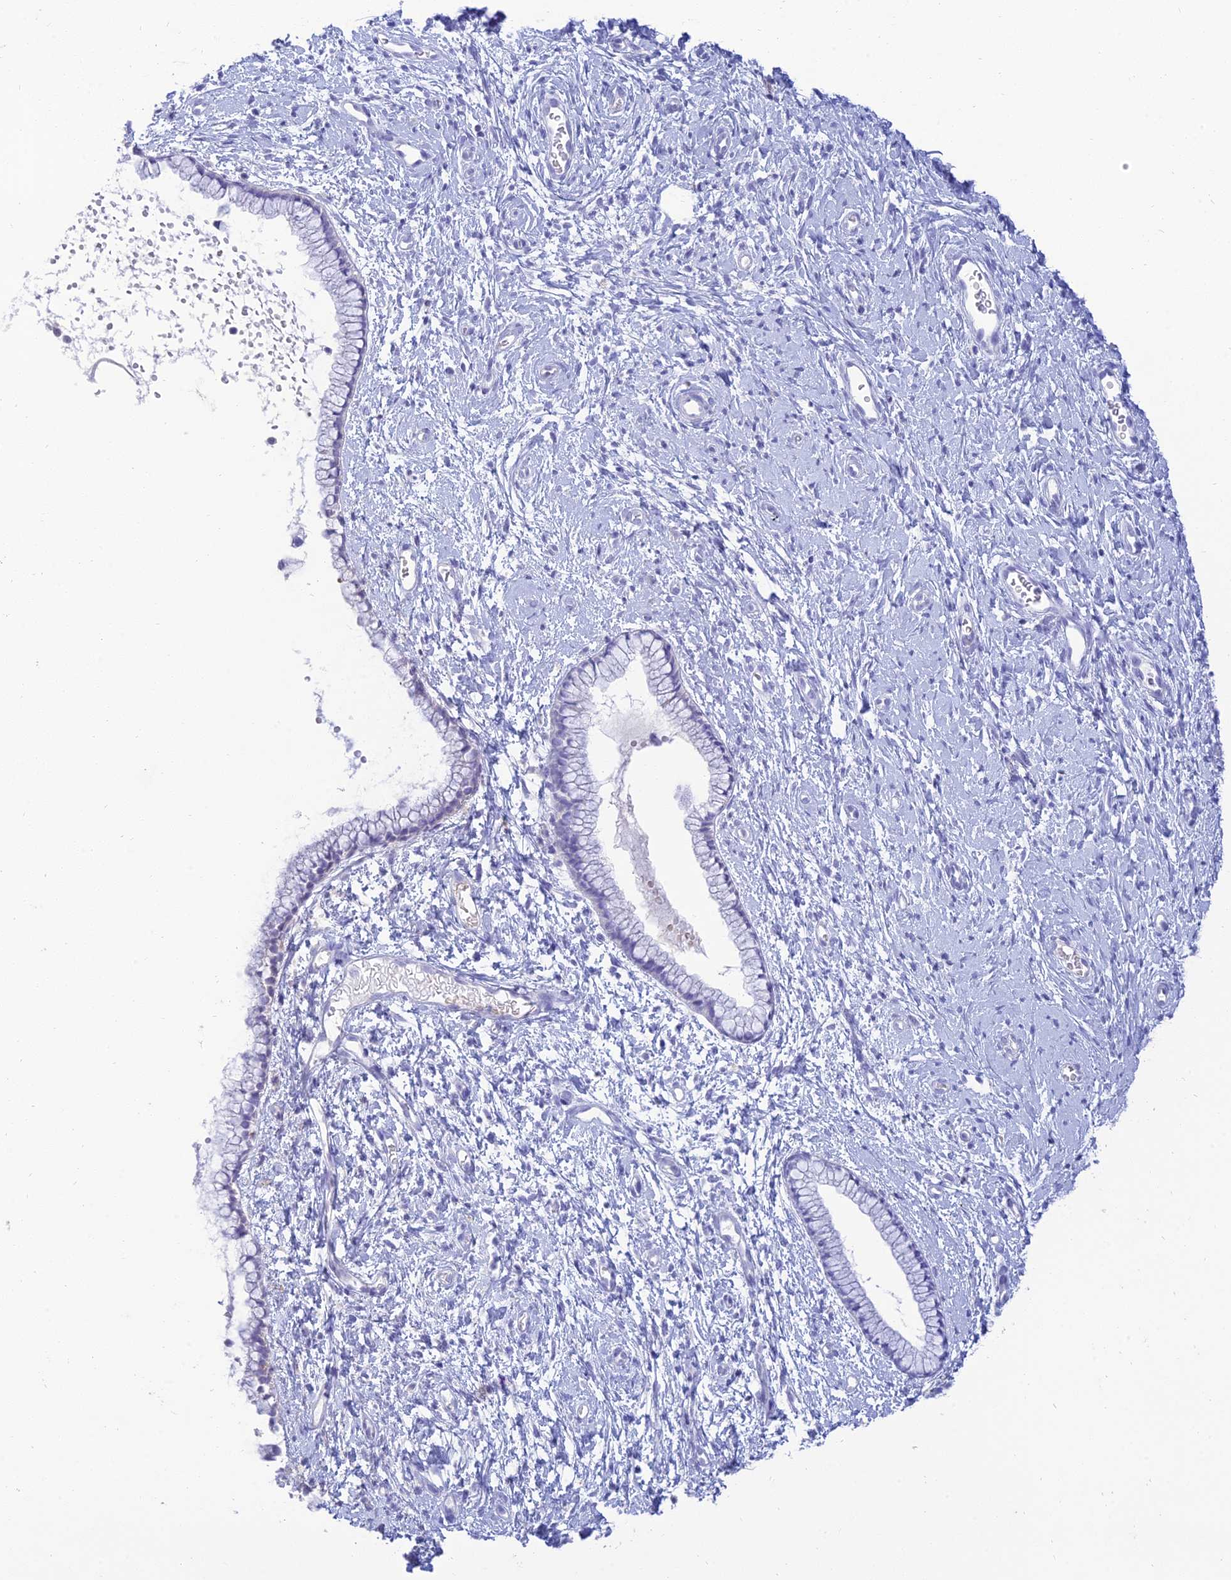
{"staining": {"intensity": "negative", "quantity": "none", "location": "none"}, "tissue": "cervix", "cell_type": "Glandular cells", "image_type": "normal", "snomed": [{"axis": "morphology", "description": "Normal tissue, NOS"}, {"axis": "topography", "description": "Cervix"}], "caption": "Immunohistochemistry (IHC) histopathology image of unremarkable cervix stained for a protein (brown), which demonstrates no staining in glandular cells. (Stains: DAB immunohistochemistry (IHC) with hematoxylin counter stain, Microscopy: brightfield microscopy at high magnification).", "gene": "MAL2", "patient": {"sex": "female", "age": 57}}